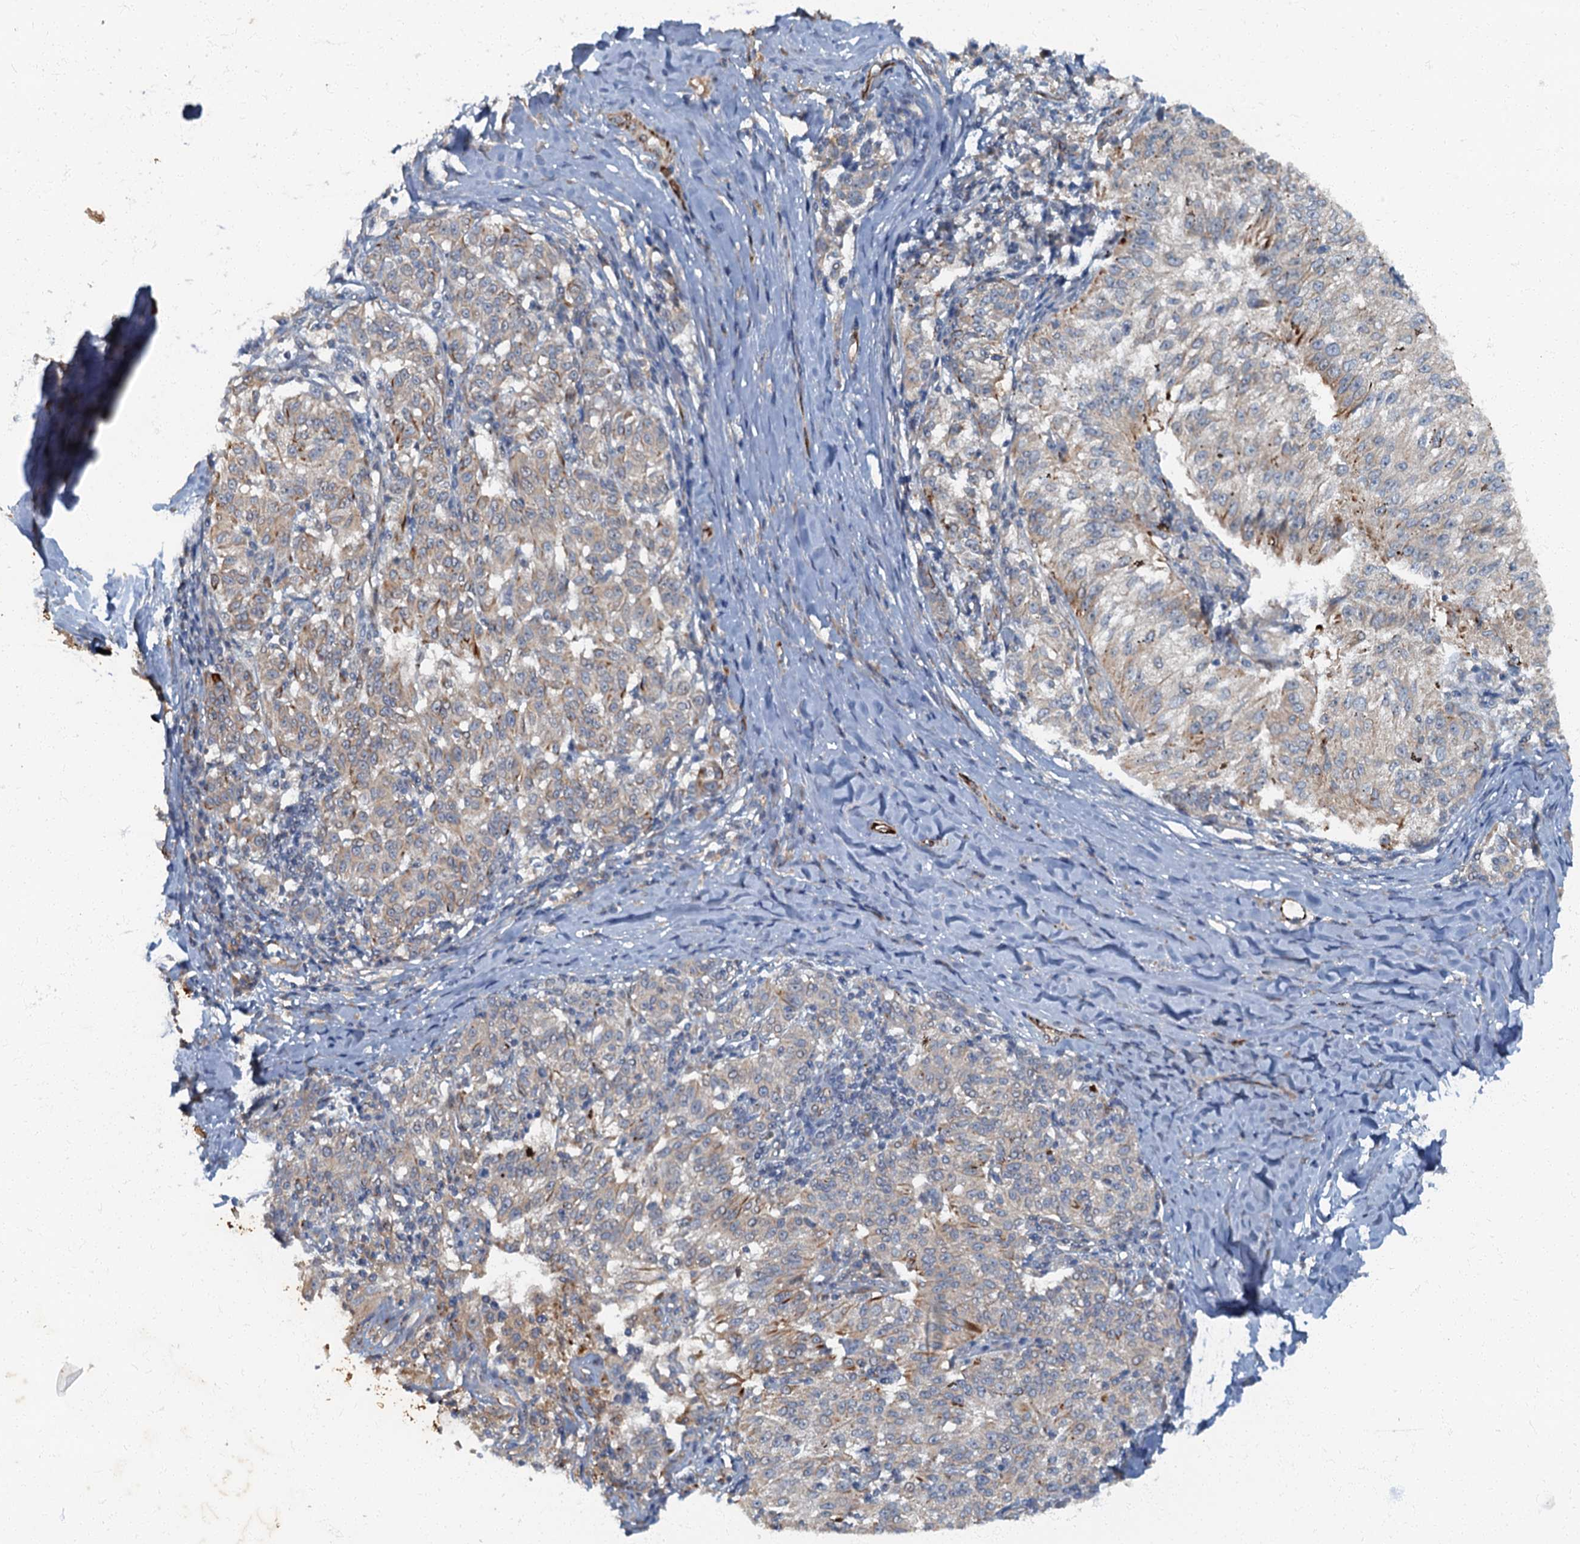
{"staining": {"intensity": "moderate", "quantity": "<25%", "location": "cytoplasmic/membranous"}, "tissue": "melanoma", "cell_type": "Tumor cells", "image_type": "cancer", "snomed": [{"axis": "morphology", "description": "Malignant melanoma, NOS"}, {"axis": "topography", "description": "Skin"}], "caption": "Protein analysis of melanoma tissue displays moderate cytoplasmic/membranous staining in about <25% of tumor cells.", "gene": "ARL11", "patient": {"sex": "female", "age": 72}}